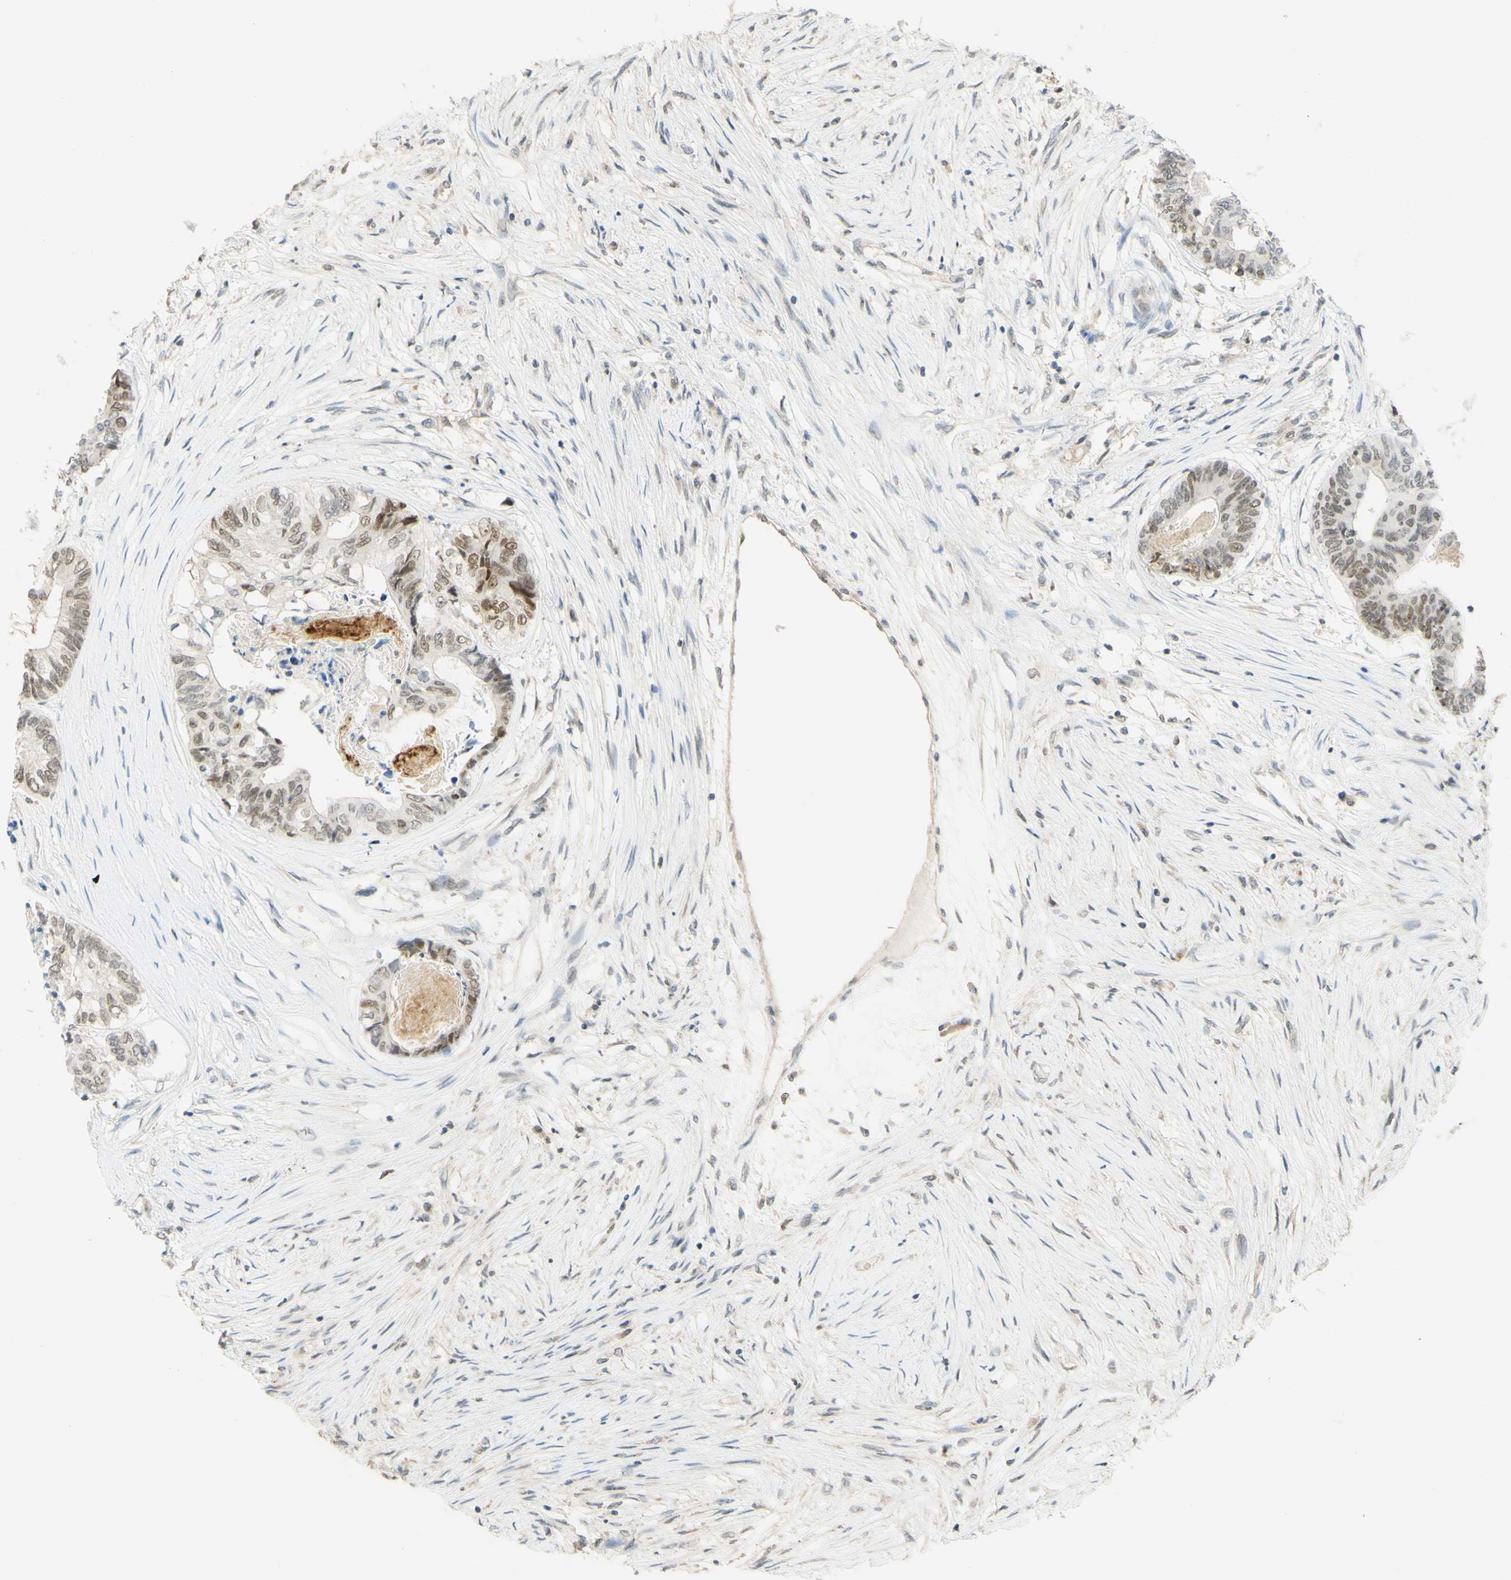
{"staining": {"intensity": "moderate", "quantity": "25%-75%", "location": "nuclear"}, "tissue": "colorectal cancer", "cell_type": "Tumor cells", "image_type": "cancer", "snomed": [{"axis": "morphology", "description": "Adenocarcinoma, NOS"}, {"axis": "topography", "description": "Rectum"}], "caption": "Protein expression analysis of colorectal cancer (adenocarcinoma) exhibits moderate nuclear positivity in approximately 25%-75% of tumor cells. (DAB (3,3'-diaminobenzidine) IHC, brown staining for protein, blue staining for nuclei).", "gene": "POLB", "patient": {"sex": "male", "age": 63}}